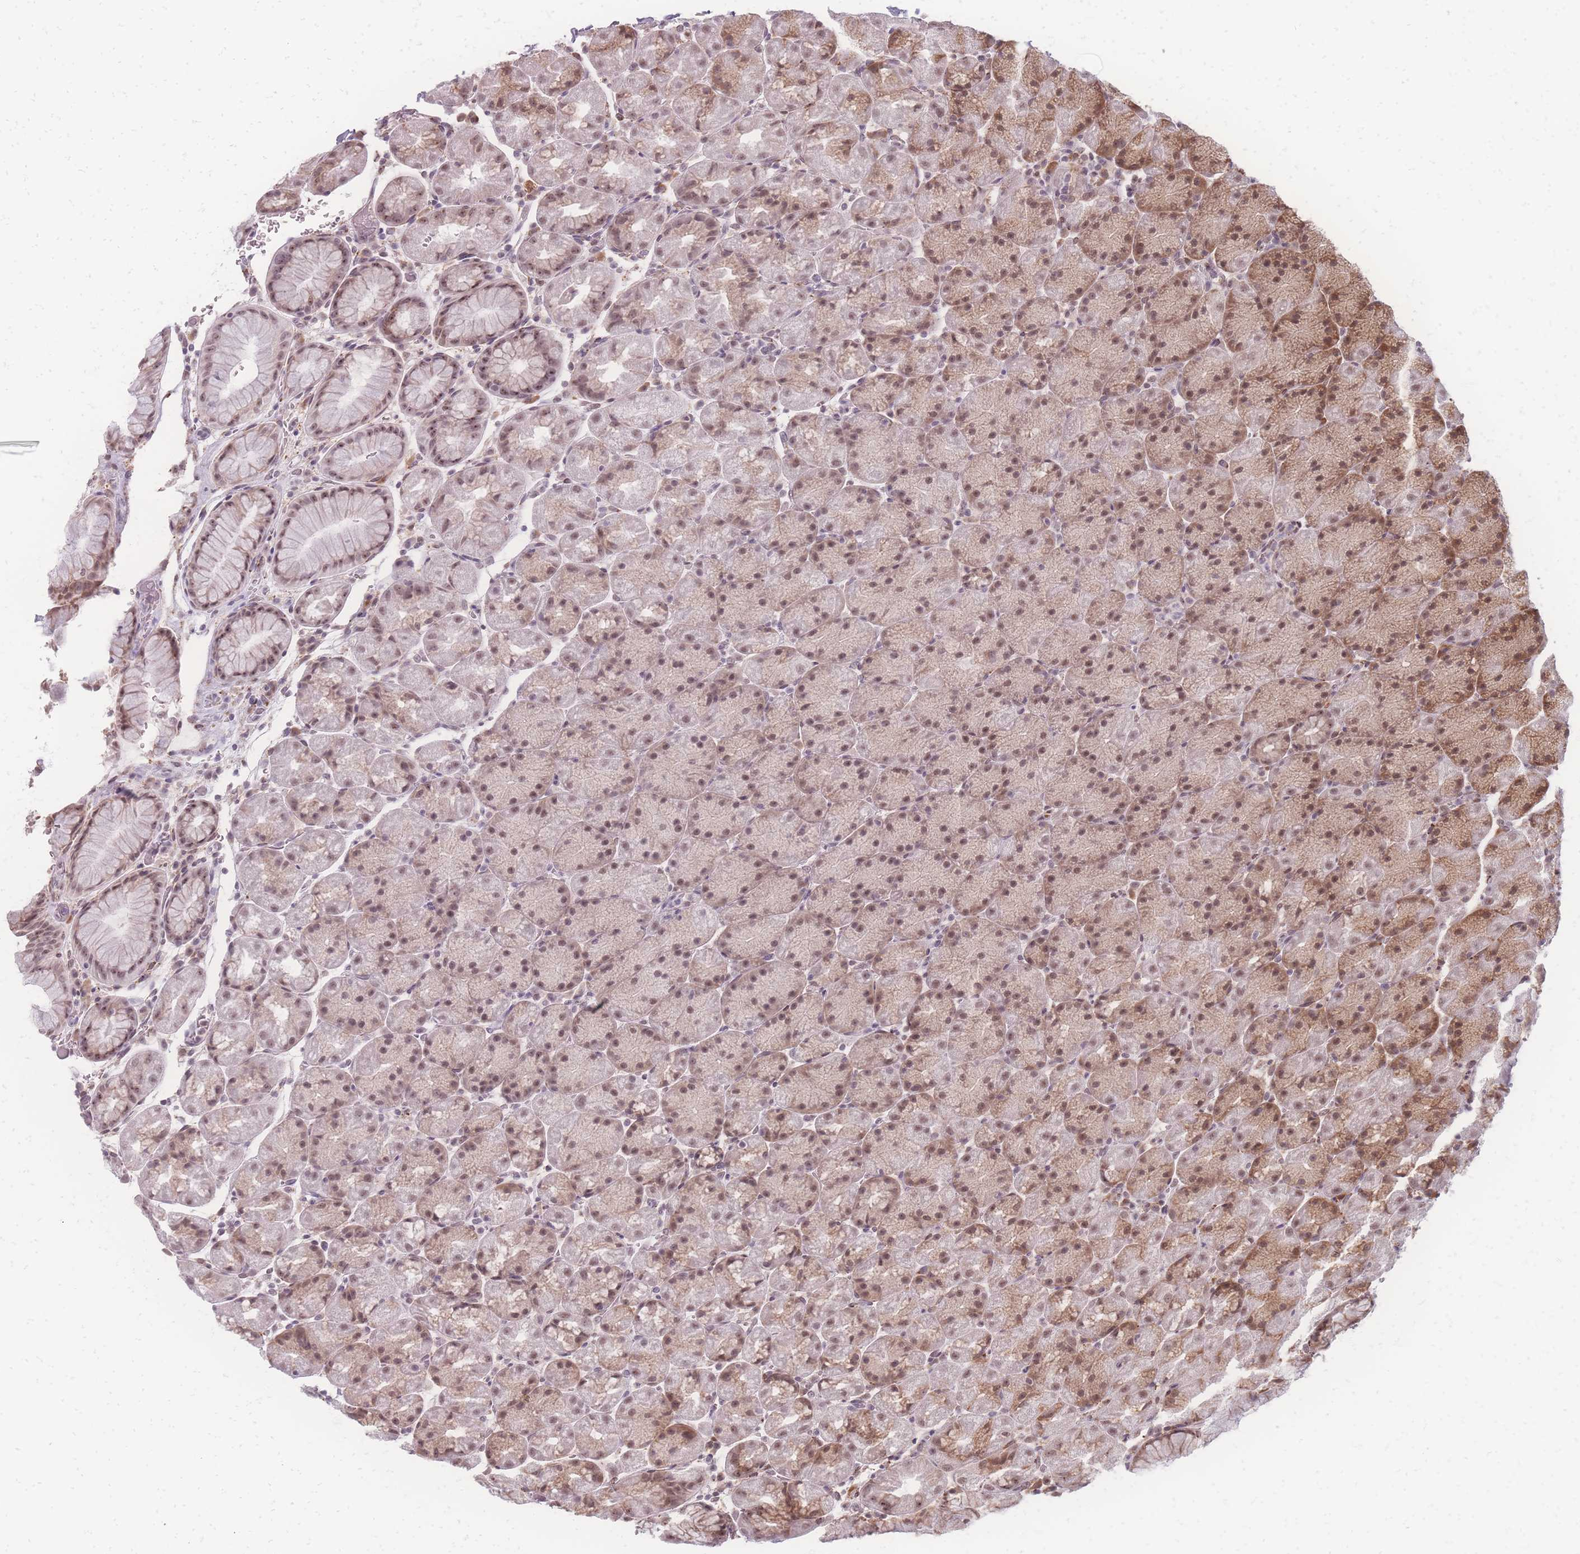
{"staining": {"intensity": "moderate", "quantity": "25%-75%", "location": "cytoplasmic/membranous,nuclear"}, "tissue": "stomach", "cell_type": "Glandular cells", "image_type": "normal", "snomed": [{"axis": "morphology", "description": "Normal tissue, NOS"}, {"axis": "topography", "description": "Stomach, upper"}, {"axis": "topography", "description": "Stomach, lower"}], "caption": "Glandular cells demonstrate medium levels of moderate cytoplasmic/membranous,nuclear expression in approximately 25%-75% of cells in unremarkable stomach. The staining is performed using DAB brown chromogen to label protein expression. The nuclei are counter-stained blue using hematoxylin.", "gene": "ZC3H13", "patient": {"sex": "male", "age": 67}}